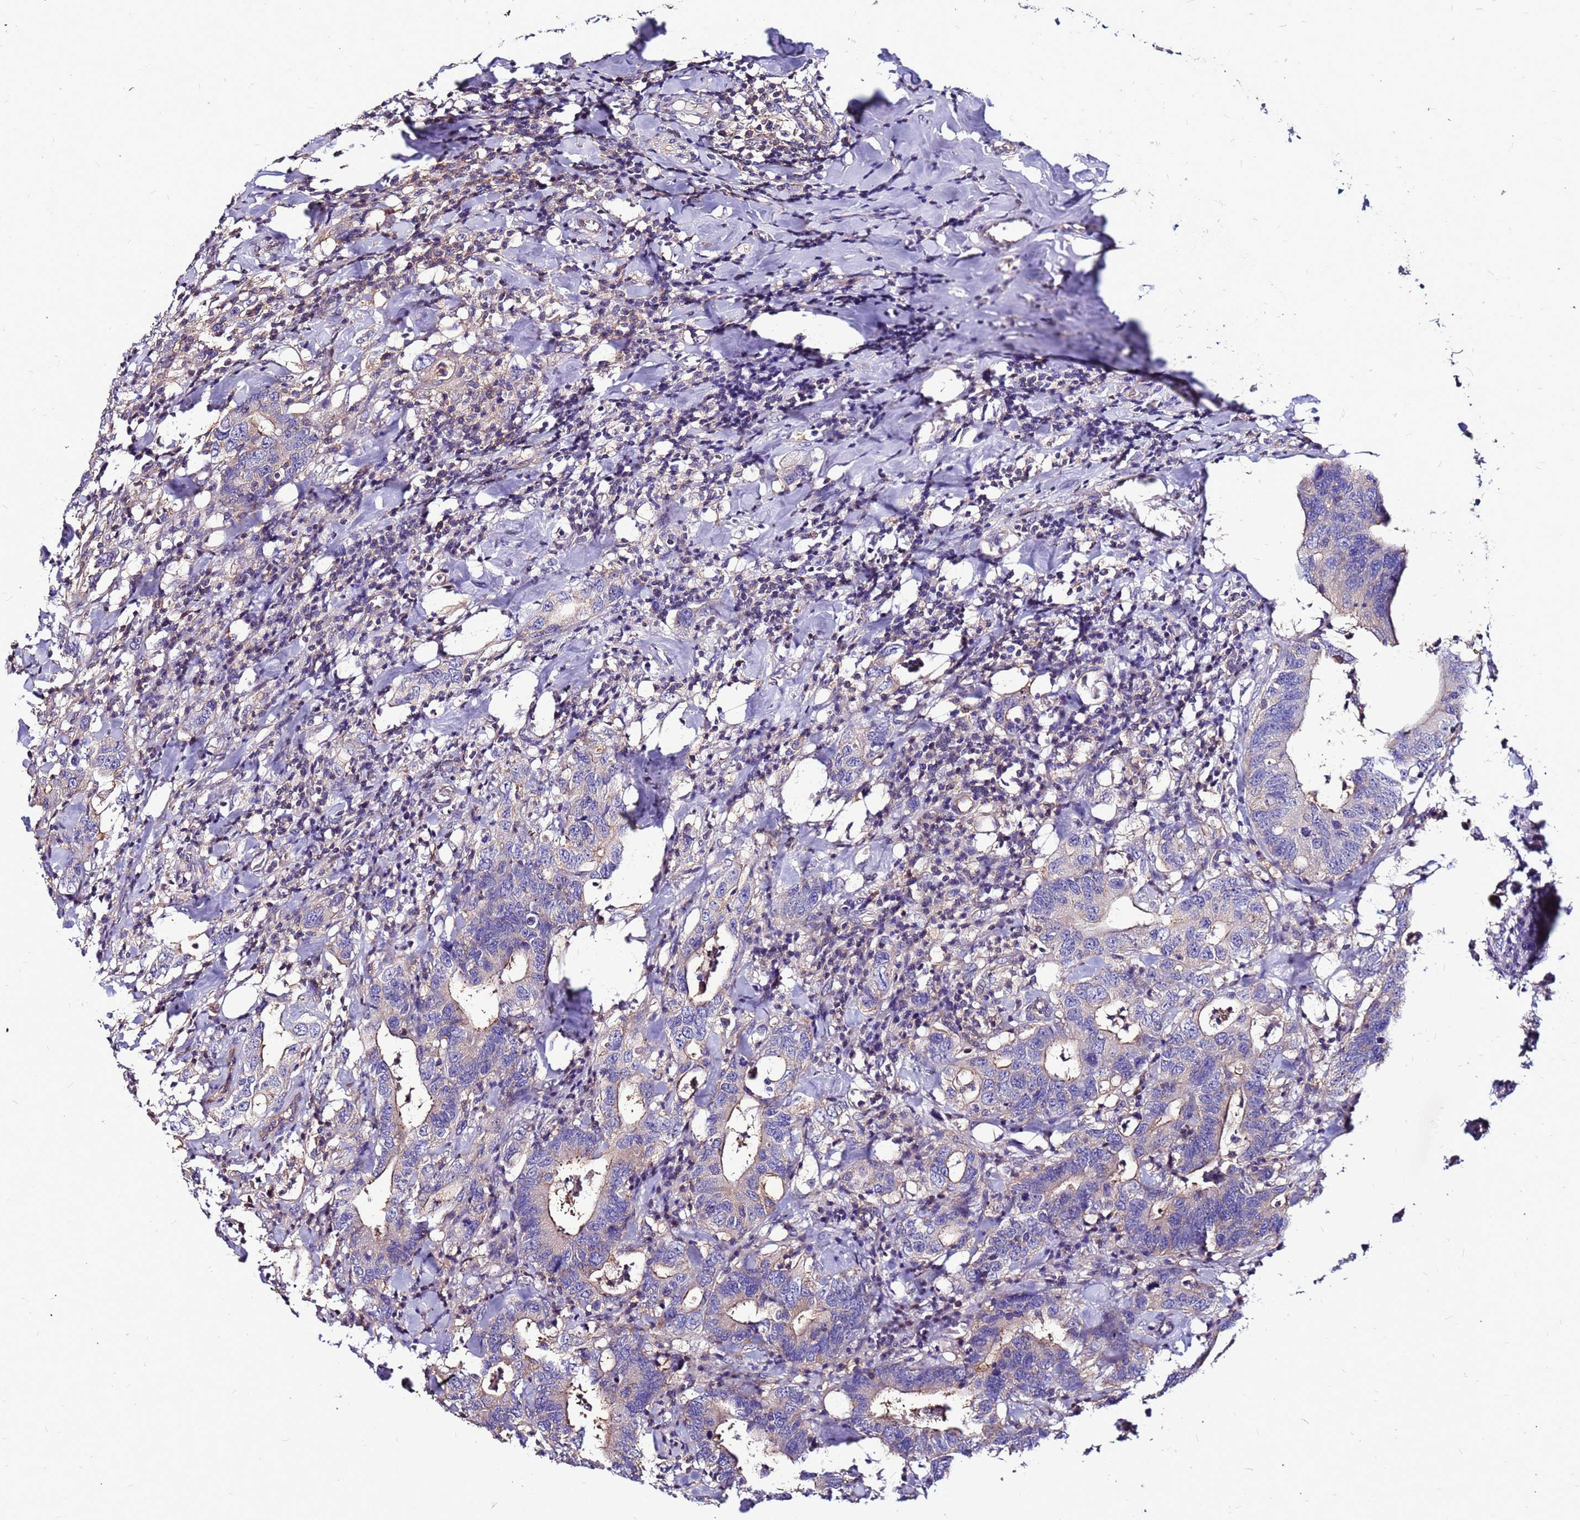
{"staining": {"intensity": "weak", "quantity": "<25%", "location": "cytoplasmic/membranous"}, "tissue": "colorectal cancer", "cell_type": "Tumor cells", "image_type": "cancer", "snomed": [{"axis": "morphology", "description": "Adenocarcinoma, NOS"}, {"axis": "topography", "description": "Colon"}], "caption": "This is a histopathology image of immunohistochemistry staining of adenocarcinoma (colorectal), which shows no staining in tumor cells.", "gene": "NRN1L", "patient": {"sex": "female", "age": 75}}